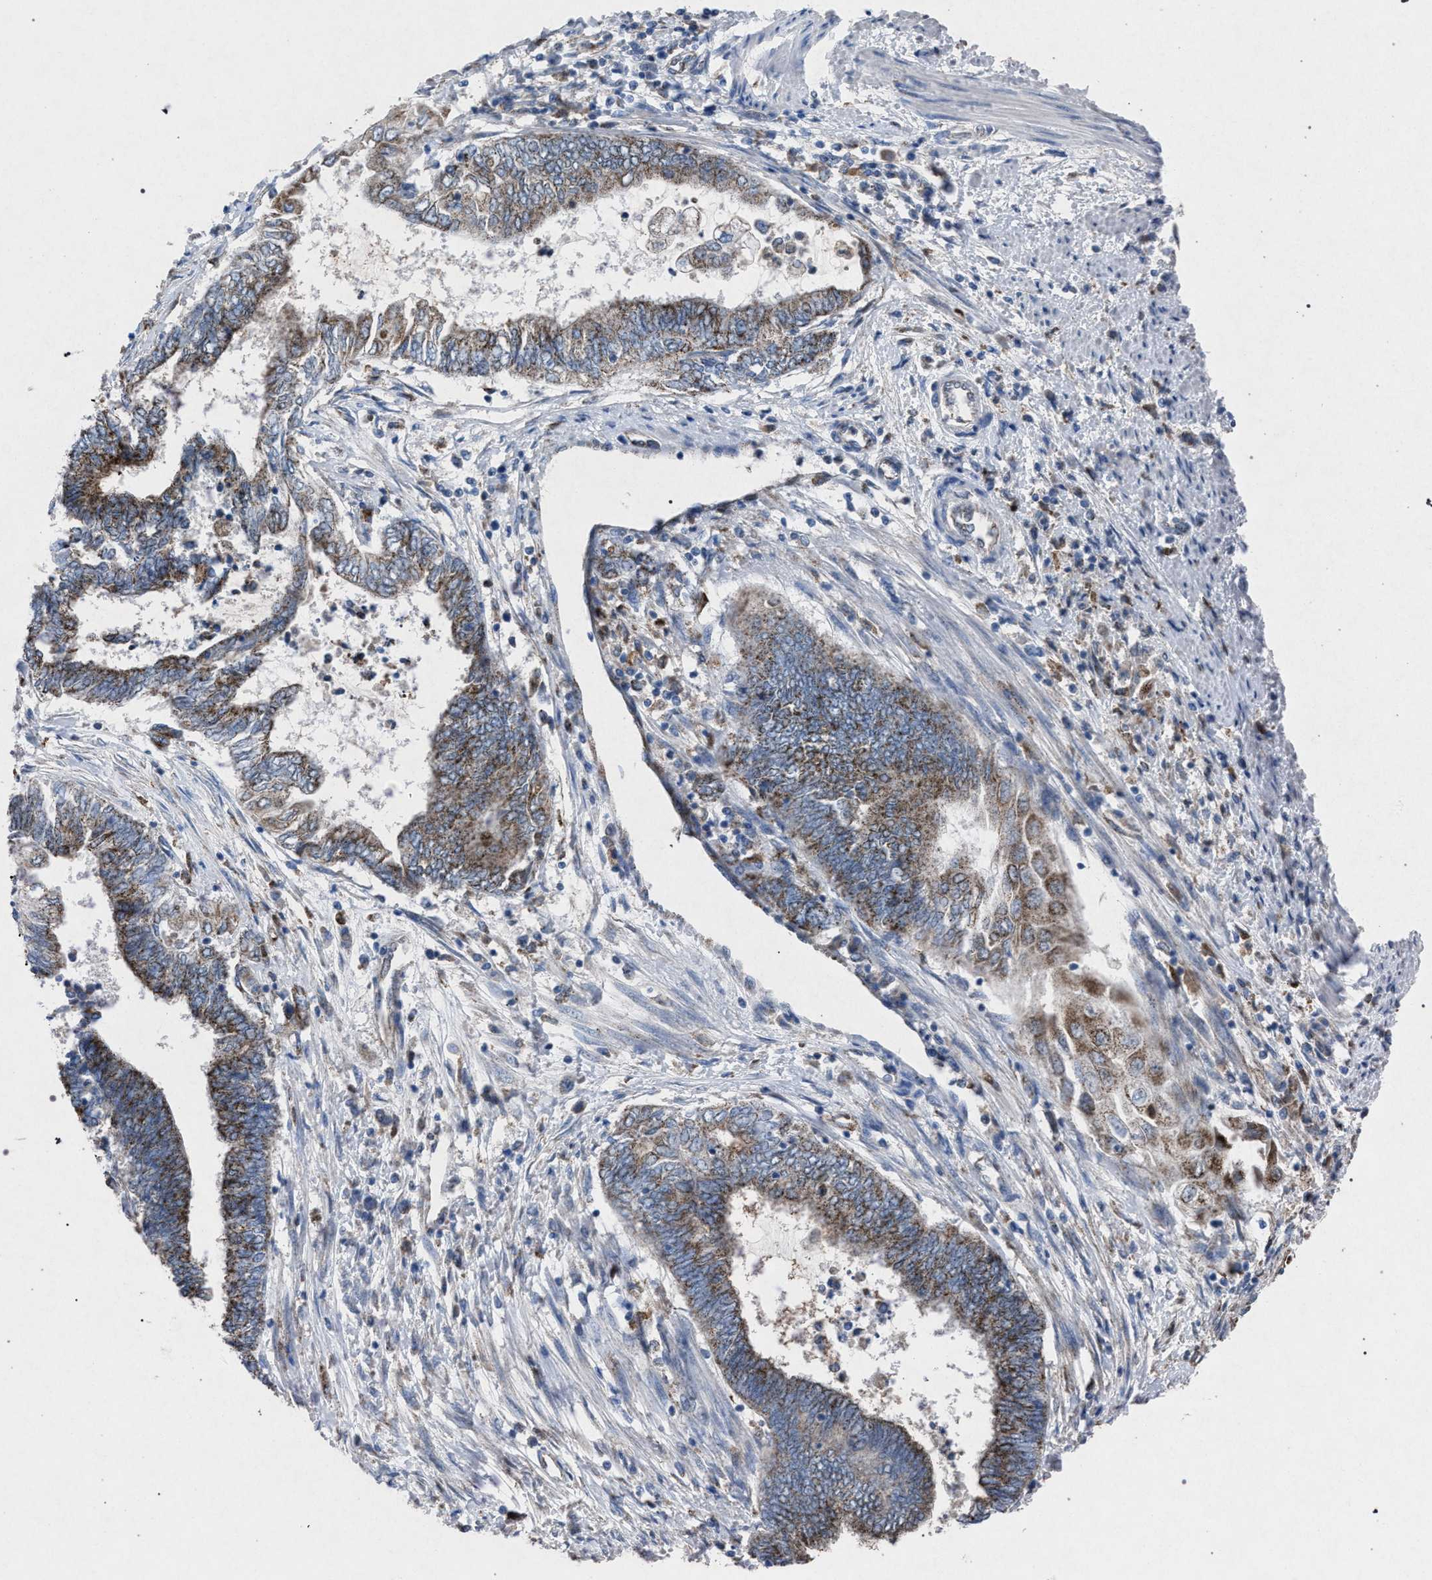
{"staining": {"intensity": "moderate", "quantity": ">75%", "location": "cytoplasmic/membranous"}, "tissue": "endometrial cancer", "cell_type": "Tumor cells", "image_type": "cancer", "snomed": [{"axis": "morphology", "description": "Adenocarcinoma, NOS"}, {"axis": "topography", "description": "Uterus"}, {"axis": "topography", "description": "Endometrium"}], "caption": "Human endometrial cancer stained with a protein marker reveals moderate staining in tumor cells.", "gene": "HSD17B4", "patient": {"sex": "female", "age": 70}}